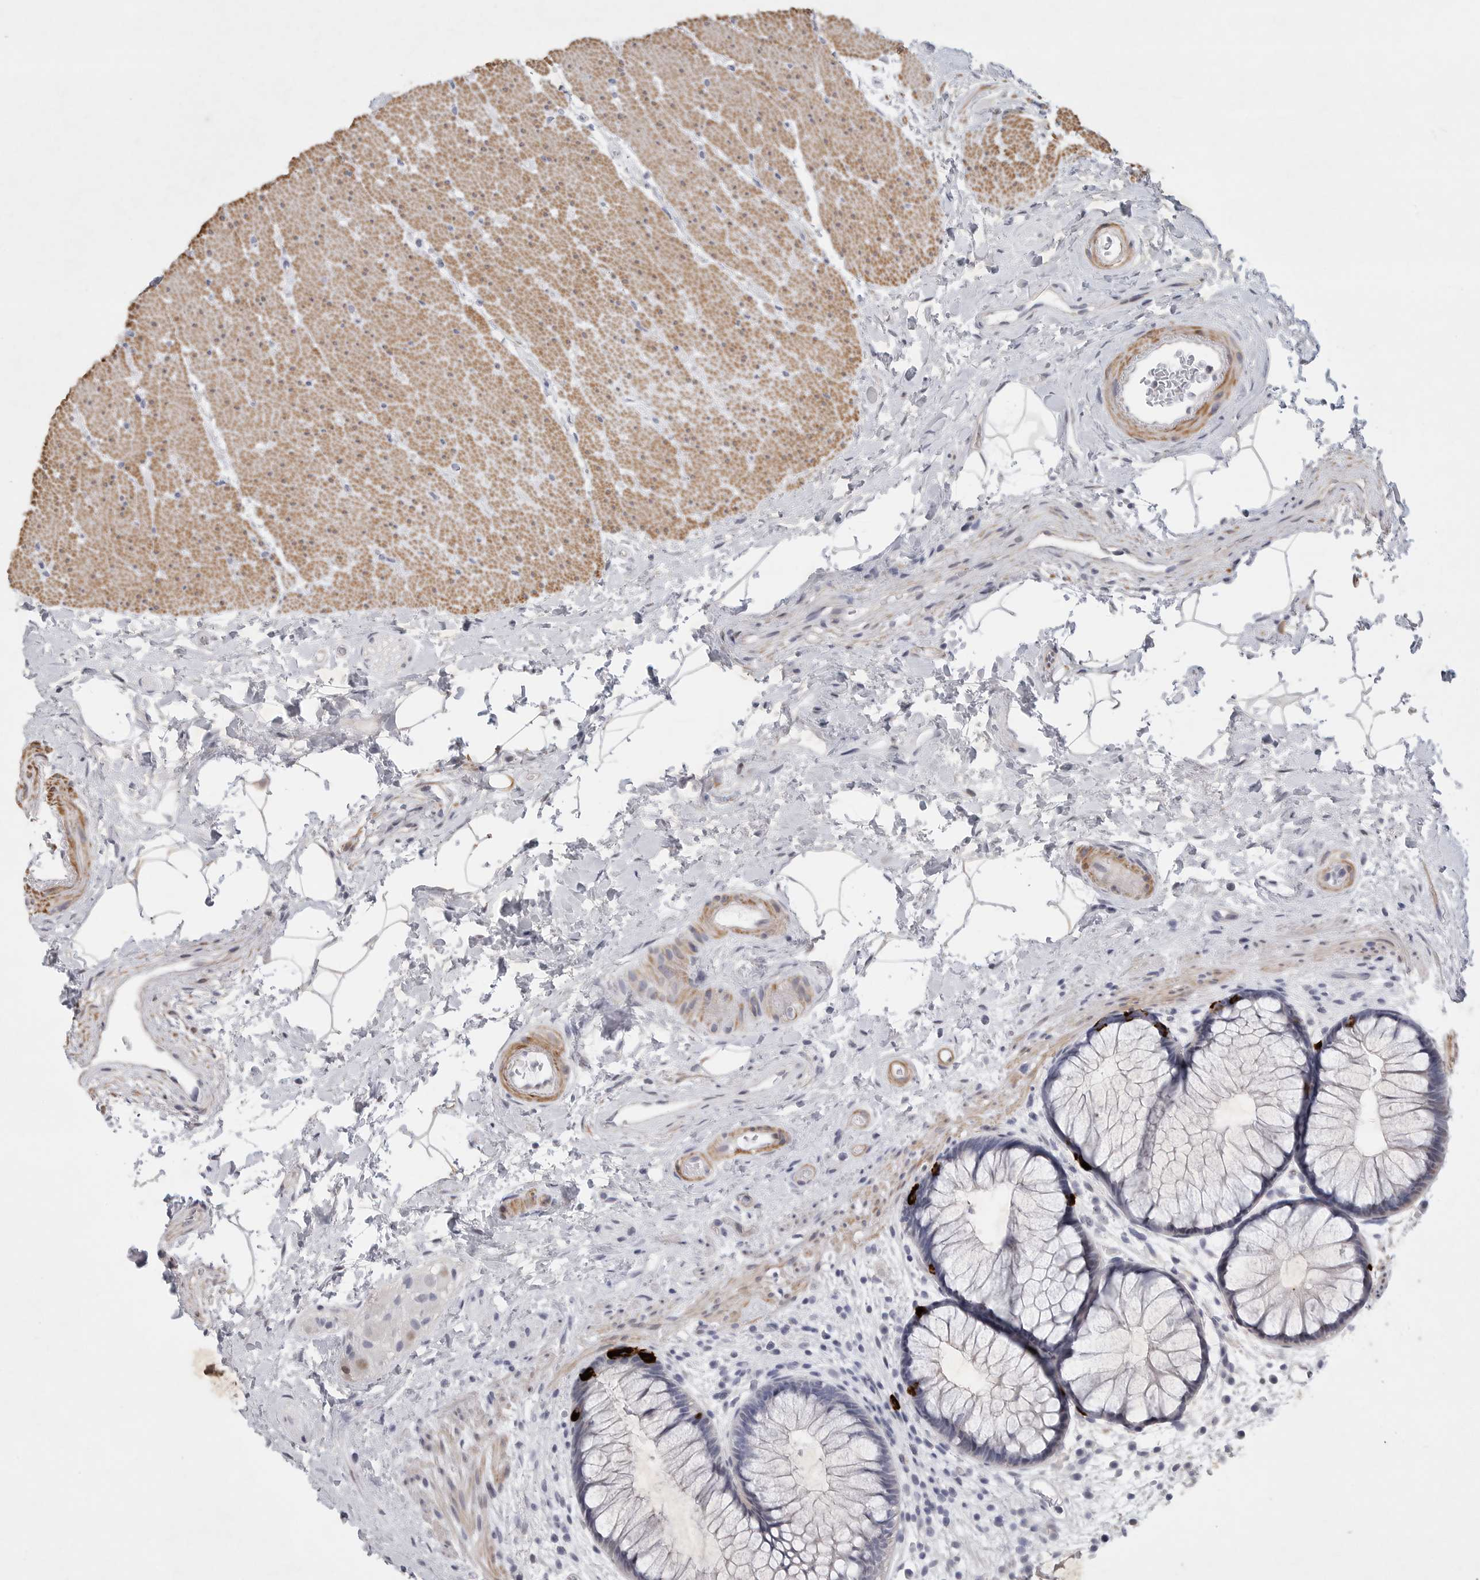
{"staining": {"intensity": "strong", "quantity": "<25%", "location": "cytoplasmic/membranous"}, "tissue": "rectum", "cell_type": "Glandular cells", "image_type": "normal", "snomed": [{"axis": "morphology", "description": "Normal tissue, NOS"}, {"axis": "topography", "description": "Rectum"}], "caption": "Rectum stained with immunohistochemistry (IHC) exhibits strong cytoplasmic/membranous expression in about <25% of glandular cells.", "gene": "TNR", "patient": {"sex": "male", "age": 51}}